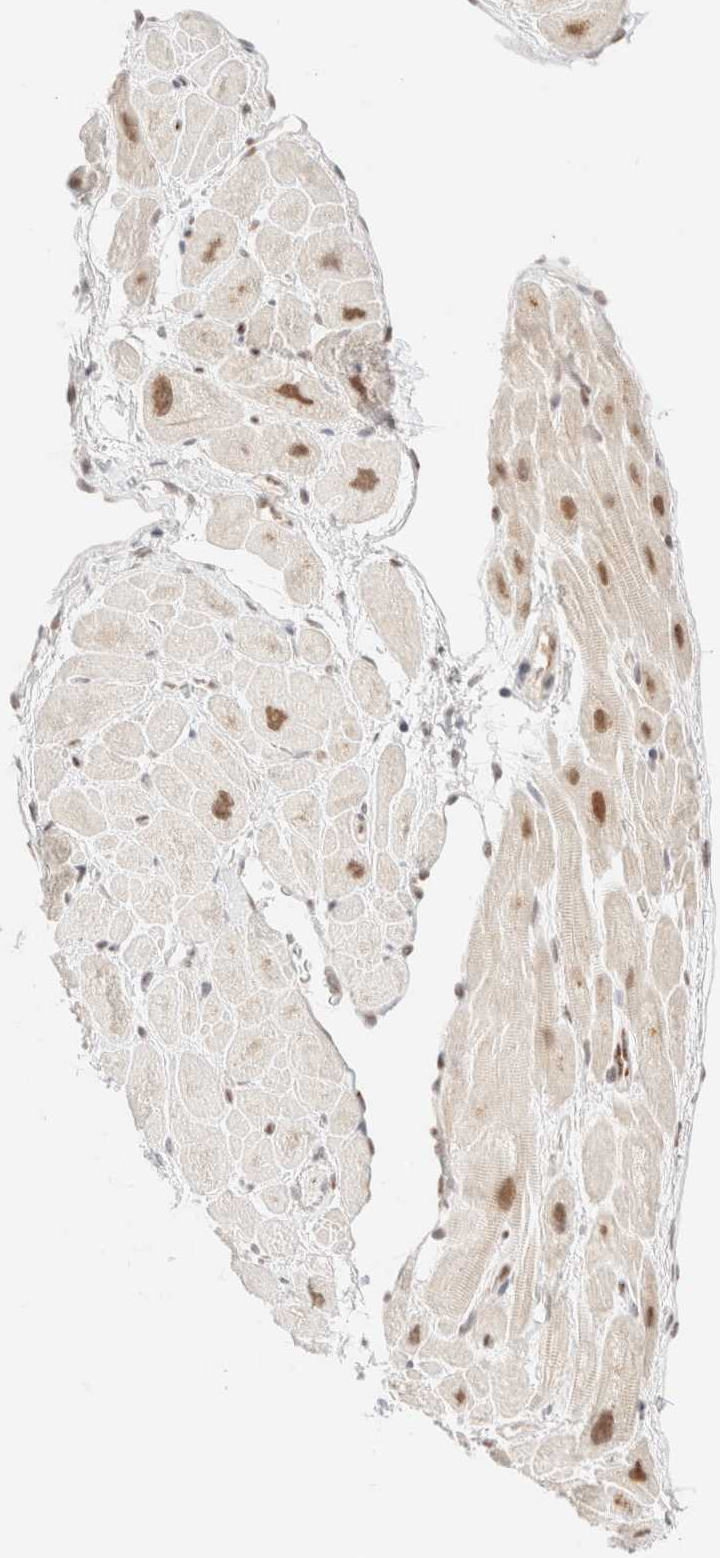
{"staining": {"intensity": "moderate", "quantity": "<25%", "location": "nuclear"}, "tissue": "heart muscle", "cell_type": "Cardiomyocytes", "image_type": "normal", "snomed": [{"axis": "morphology", "description": "Normal tissue, NOS"}, {"axis": "topography", "description": "Heart"}], "caption": "DAB immunohistochemical staining of normal heart muscle demonstrates moderate nuclear protein positivity in approximately <25% of cardiomyocytes.", "gene": "CIC", "patient": {"sex": "male", "age": 49}}